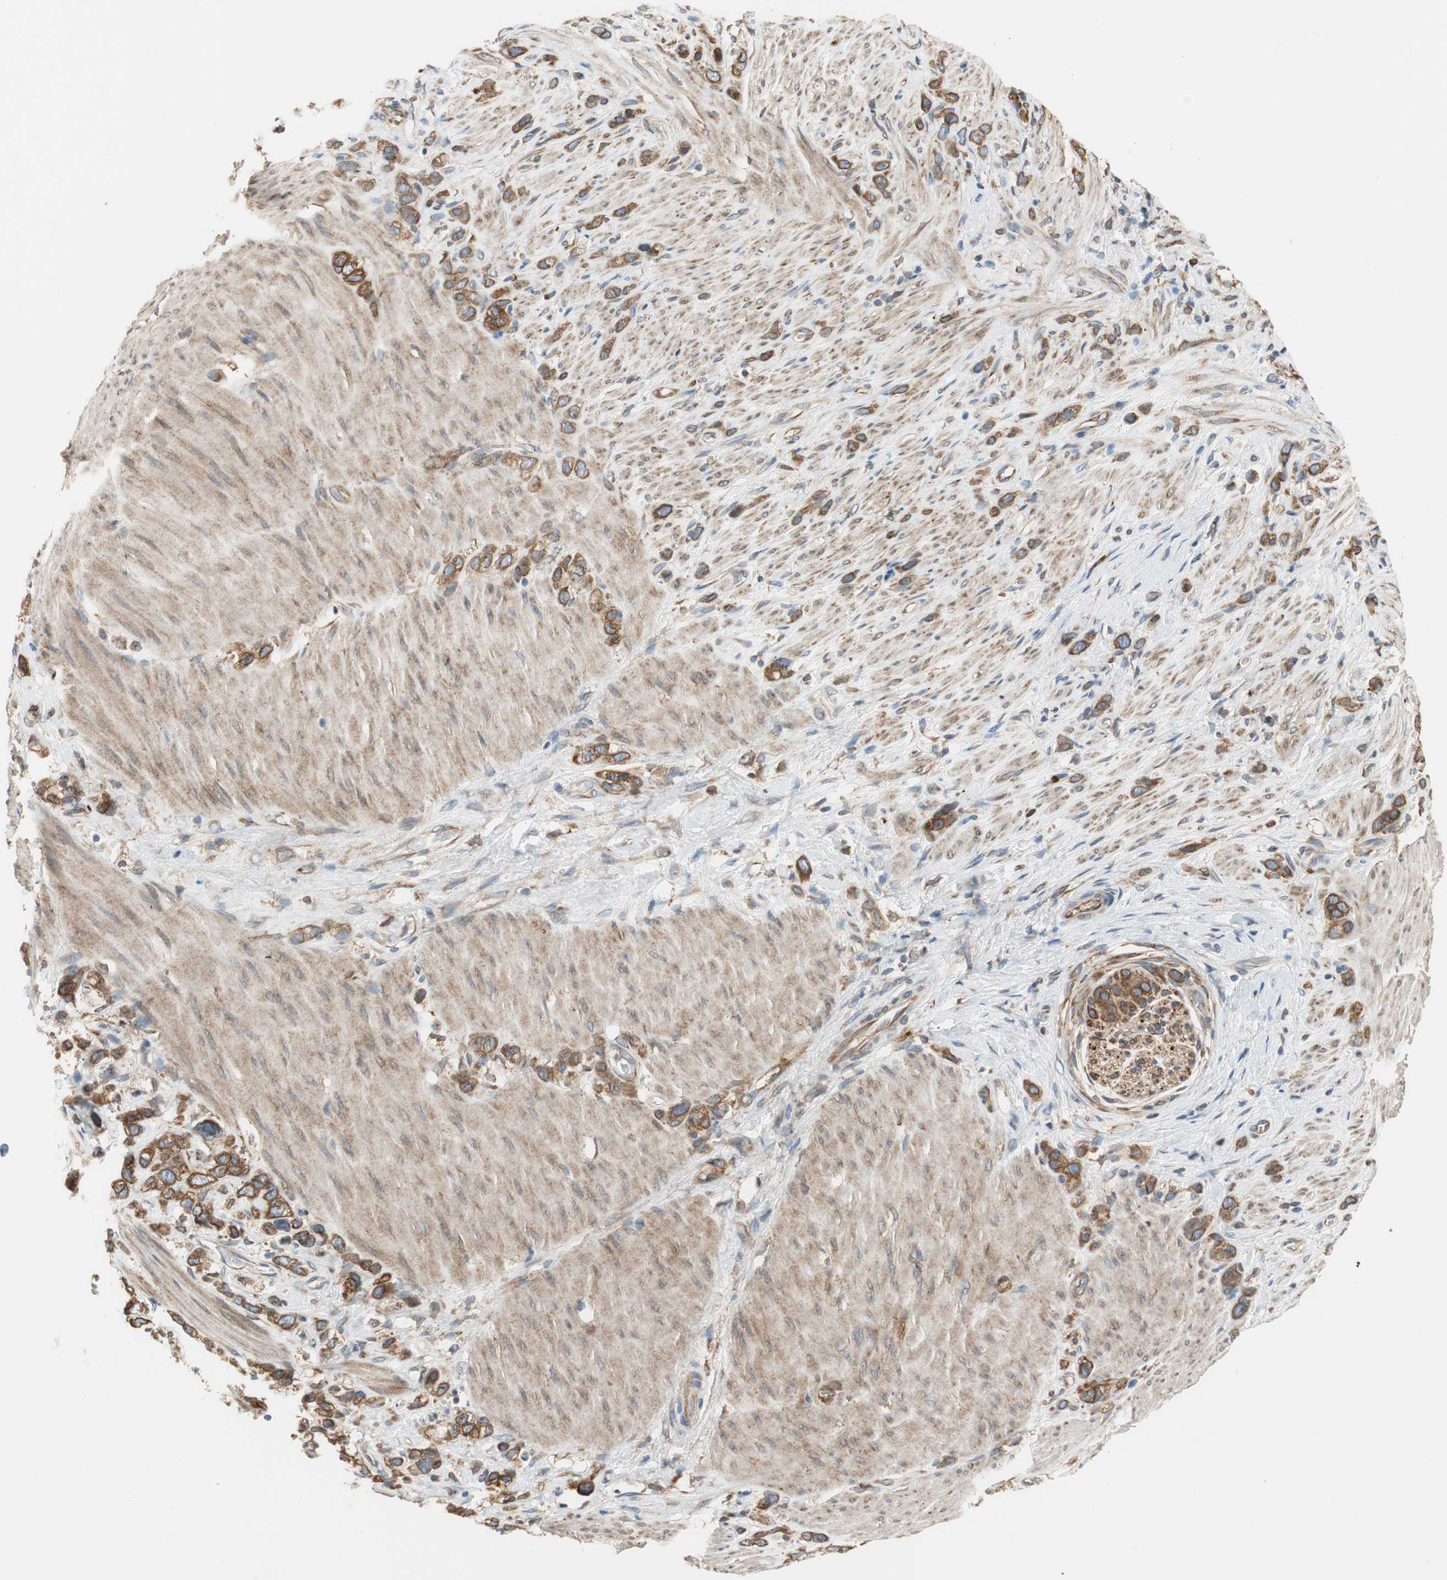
{"staining": {"intensity": "strong", "quantity": ">75%", "location": "cytoplasmic/membranous"}, "tissue": "stomach cancer", "cell_type": "Tumor cells", "image_type": "cancer", "snomed": [{"axis": "morphology", "description": "Normal tissue, NOS"}, {"axis": "morphology", "description": "Adenocarcinoma, NOS"}, {"axis": "morphology", "description": "Adenocarcinoma, High grade"}, {"axis": "topography", "description": "Stomach, upper"}, {"axis": "topography", "description": "Stomach"}], "caption": "This micrograph shows stomach cancer (adenocarcinoma (high-grade)) stained with immunohistochemistry (IHC) to label a protein in brown. The cytoplasmic/membranous of tumor cells show strong positivity for the protein. Nuclei are counter-stained blue.", "gene": "CLCC1", "patient": {"sex": "female", "age": 65}}